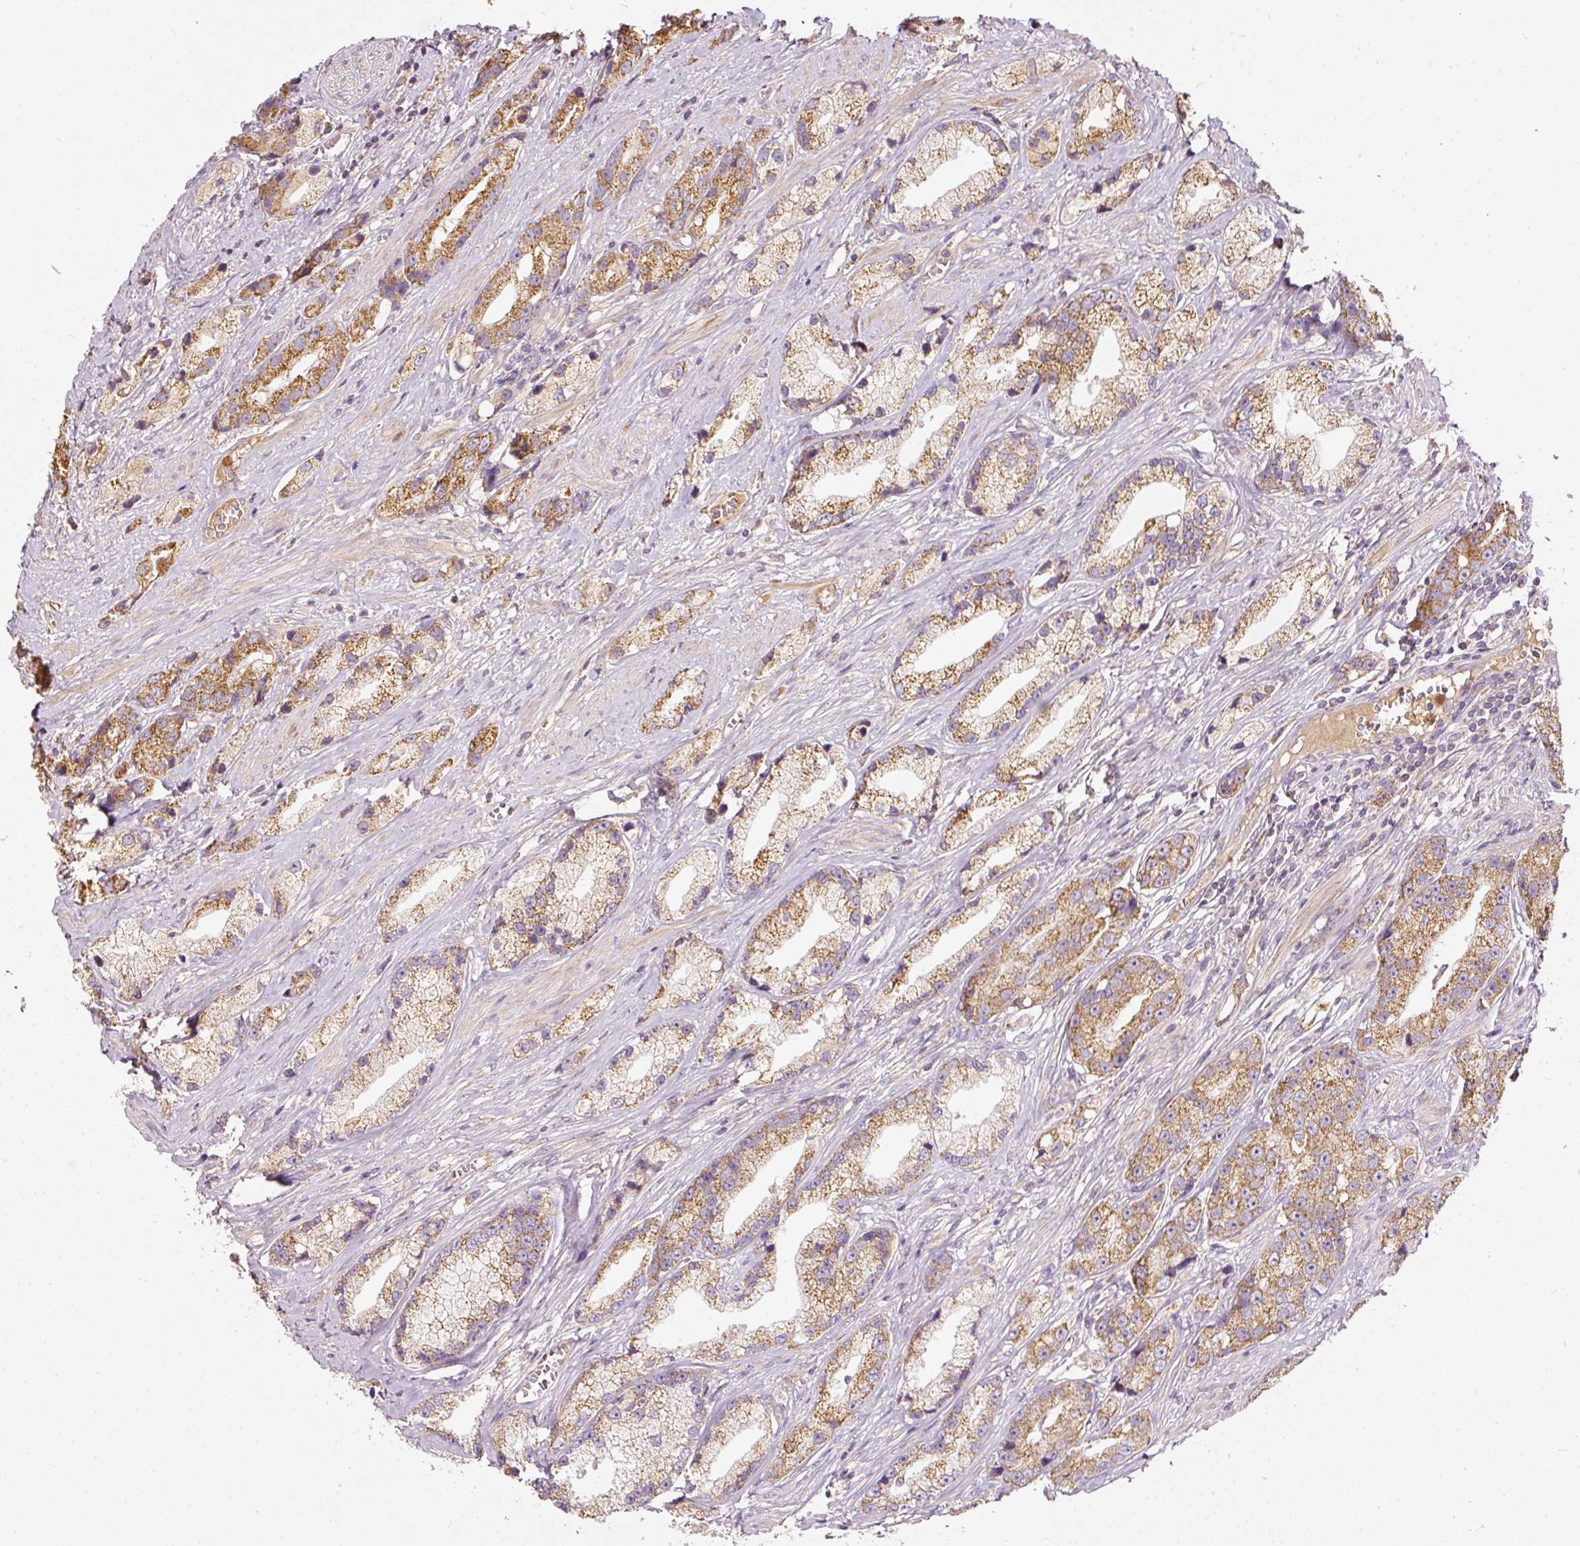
{"staining": {"intensity": "moderate", "quantity": ">75%", "location": "cytoplasmic/membranous"}, "tissue": "prostate cancer", "cell_type": "Tumor cells", "image_type": "cancer", "snomed": [{"axis": "morphology", "description": "Adenocarcinoma, High grade"}, {"axis": "topography", "description": "Prostate"}], "caption": "Moderate cytoplasmic/membranous protein positivity is appreciated in about >75% of tumor cells in high-grade adenocarcinoma (prostate).", "gene": "PSENEN", "patient": {"sex": "male", "age": 74}}